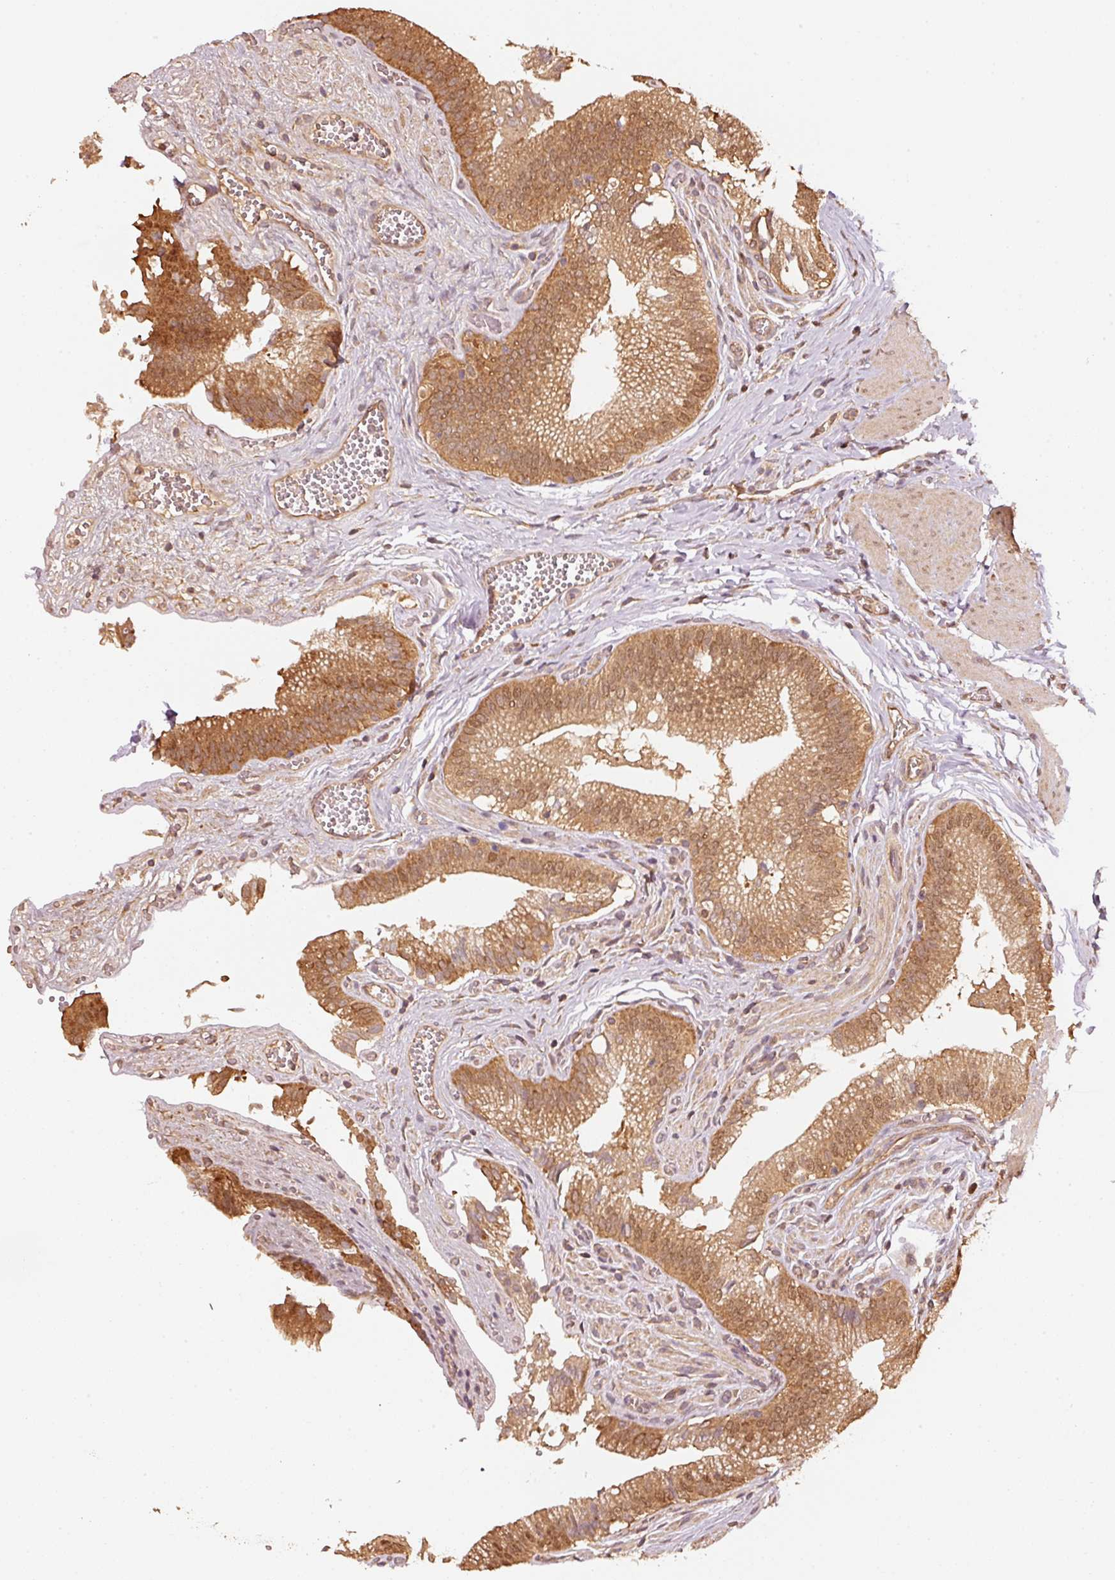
{"staining": {"intensity": "moderate", "quantity": ">75%", "location": "cytoplasmic/membranous"}, "tissue": "gallbladder", "cell_type": "Glandular cells", "image_type": "normal", "snomed": [{"axis": "morphology", "description": "Normal tissue, NOS"}, {"axis": "topography", "description": "Gallbladder"}, {"axis": "topography", "description": "Peripheral nerve tissue"}], "caption": "About >75% of glandular cells in unremarkable human gallbladder show moderate cytoplasmic/membranous protein staining as visualized by brown immunohistochemical staining.", "gene": "STAU1", "patient": {"sex": "male", "age": 17}}